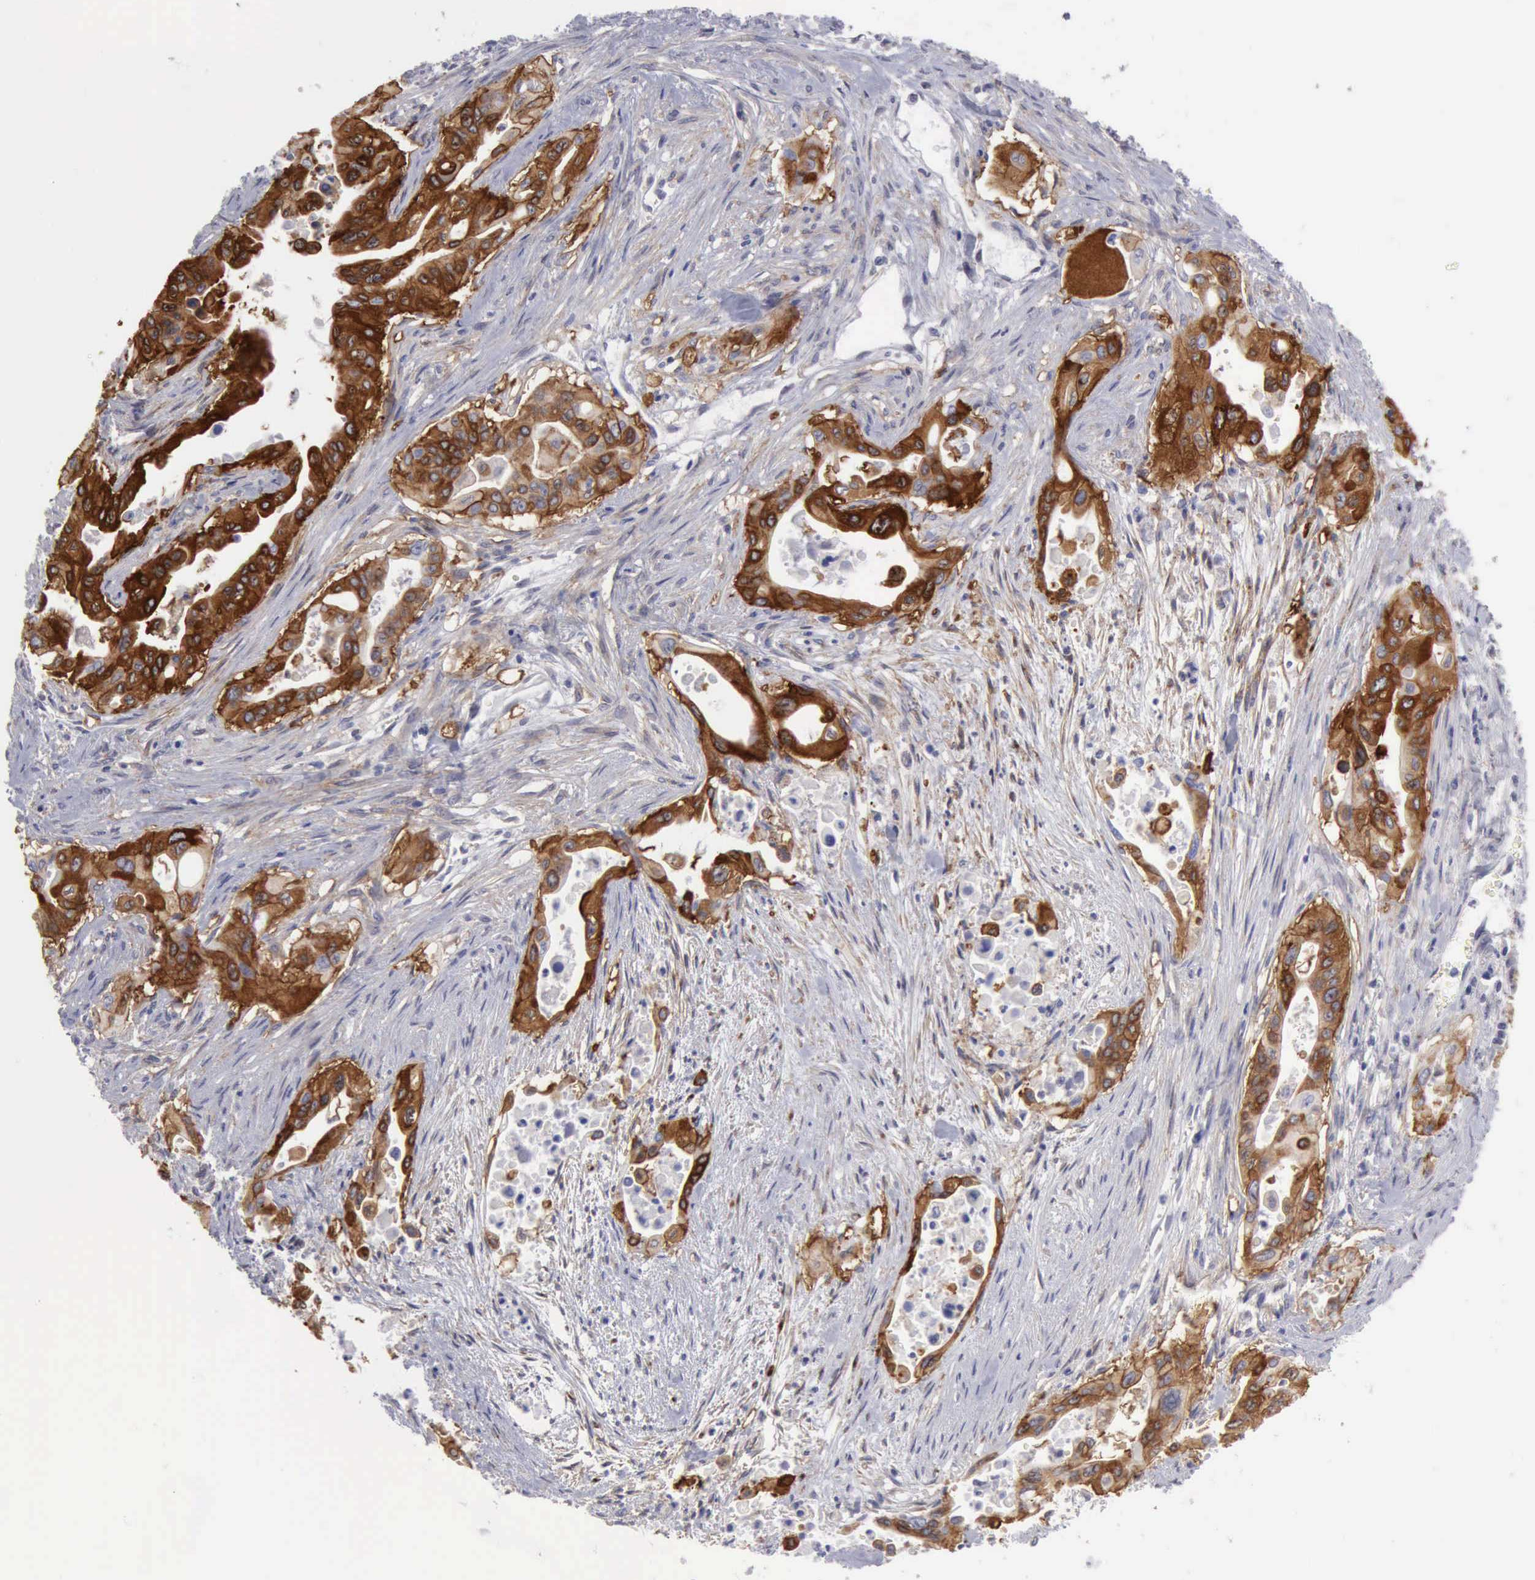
{"staining": {"intensity": "strong", "quantity": ">75%", "location": "cytoplasmic/membranous"}, "tissue": "pancreatic cancer", "cell_type": "Tumor cells", "image_type": "cancer", "snomed": [{"axis": "morphology", "description": "Adenocarcinoma, NOS"}, {"axis": "topography", "description": "Pancreas"}], "caption": "Tumor cells display high levels of strong cytoplasmic/membranous positivity in approximately >75% of cells in pancreatic cancer (adenocarcinoma).", "gene": "TFRC", "patient": {"sex": "male", "age": 77}}